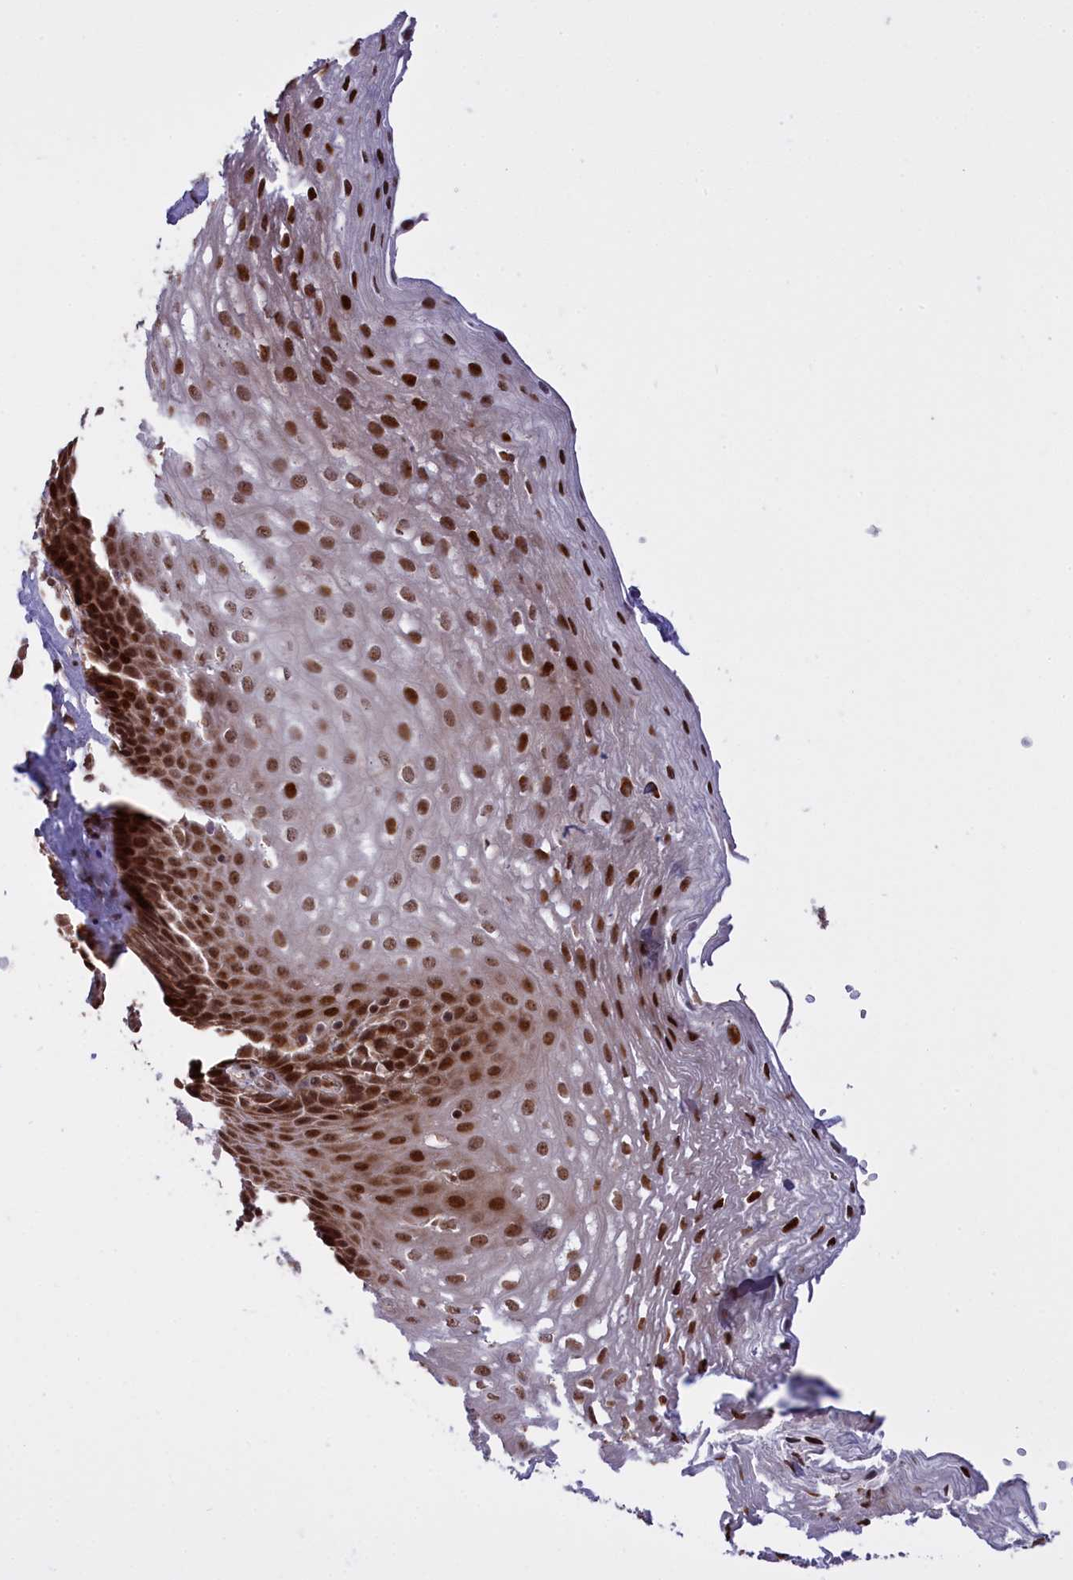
{"staining": {"intensity": "moderate", "quantity": ">75%", "location": "nuclear"}, "tissue": "esophagus", "cell_type": "Squamous epithelial cells", "image_type": "normal", "snomed": [{"axis": "morphology", "description": "Normal tissue, NOS"}, {"axis": "topography", "description": "Esophagus"}], "caption": "Unremarkable esophagus displays moderate nuclear positivity in approximately >75% of squamous epithelial cells, visualized by immunohistochemistry.", "gene": "RELB", "patient": {"sex": "female", "age": 66}}